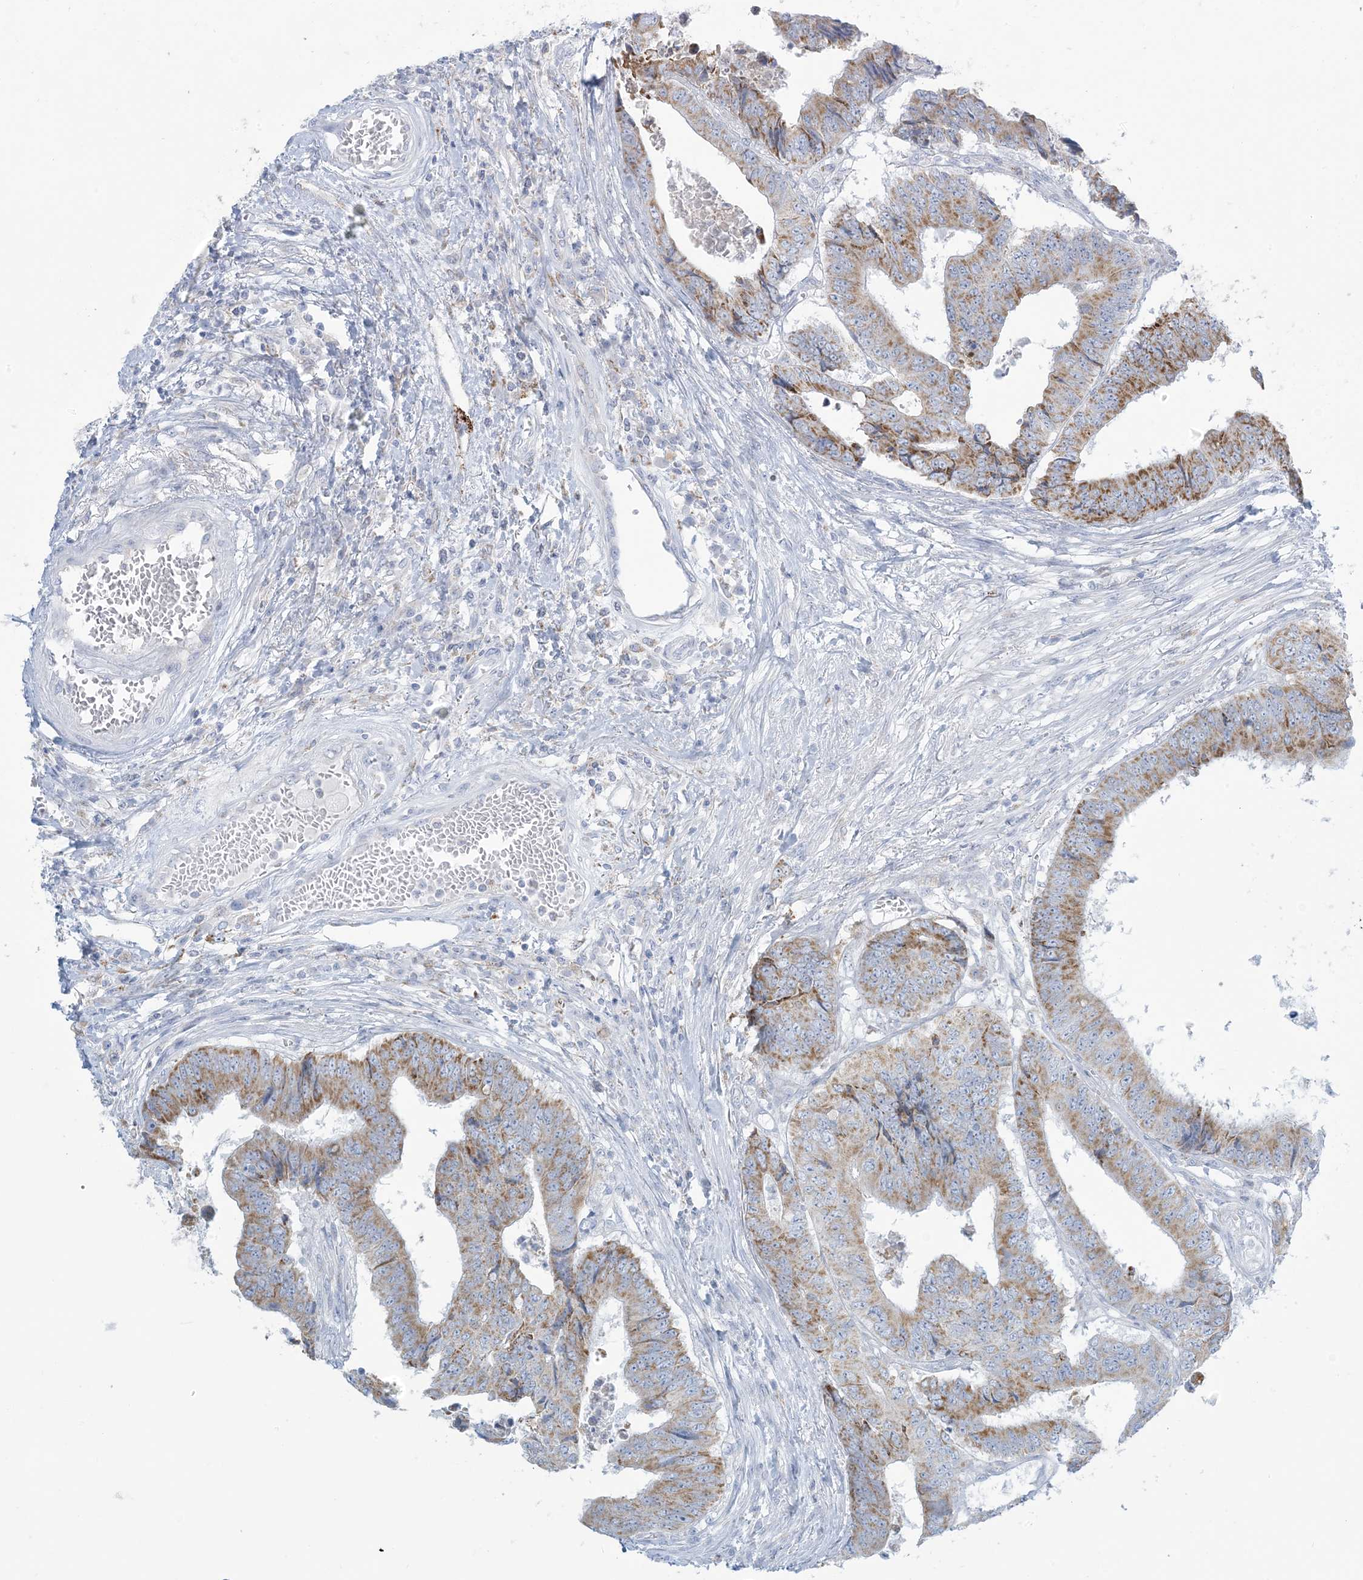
{"staining": {"intensity": "moderate", "quantity": ">75%", "location": "cytoplasmic/membranous"}, "tissue": "colorectal cancer", "cell_type": "Tumor cells", "image_type": "cancer", "snomed": [{"axis": "morphology", "description": "Adenocarcinoma, NOS"}, {"axis": "topography", "description": "Rectum"}], "caption": "Immunohistochemistry (DAB (3,3'-diaminobenzidine)) staining of human colorectal adenocarcinoma displays moderate cytoplasmic/membranous protein staining in about >75% of tumor cells.", "gene": "ZDHHC4", "patient": {"sex": "male", "age": 84}}